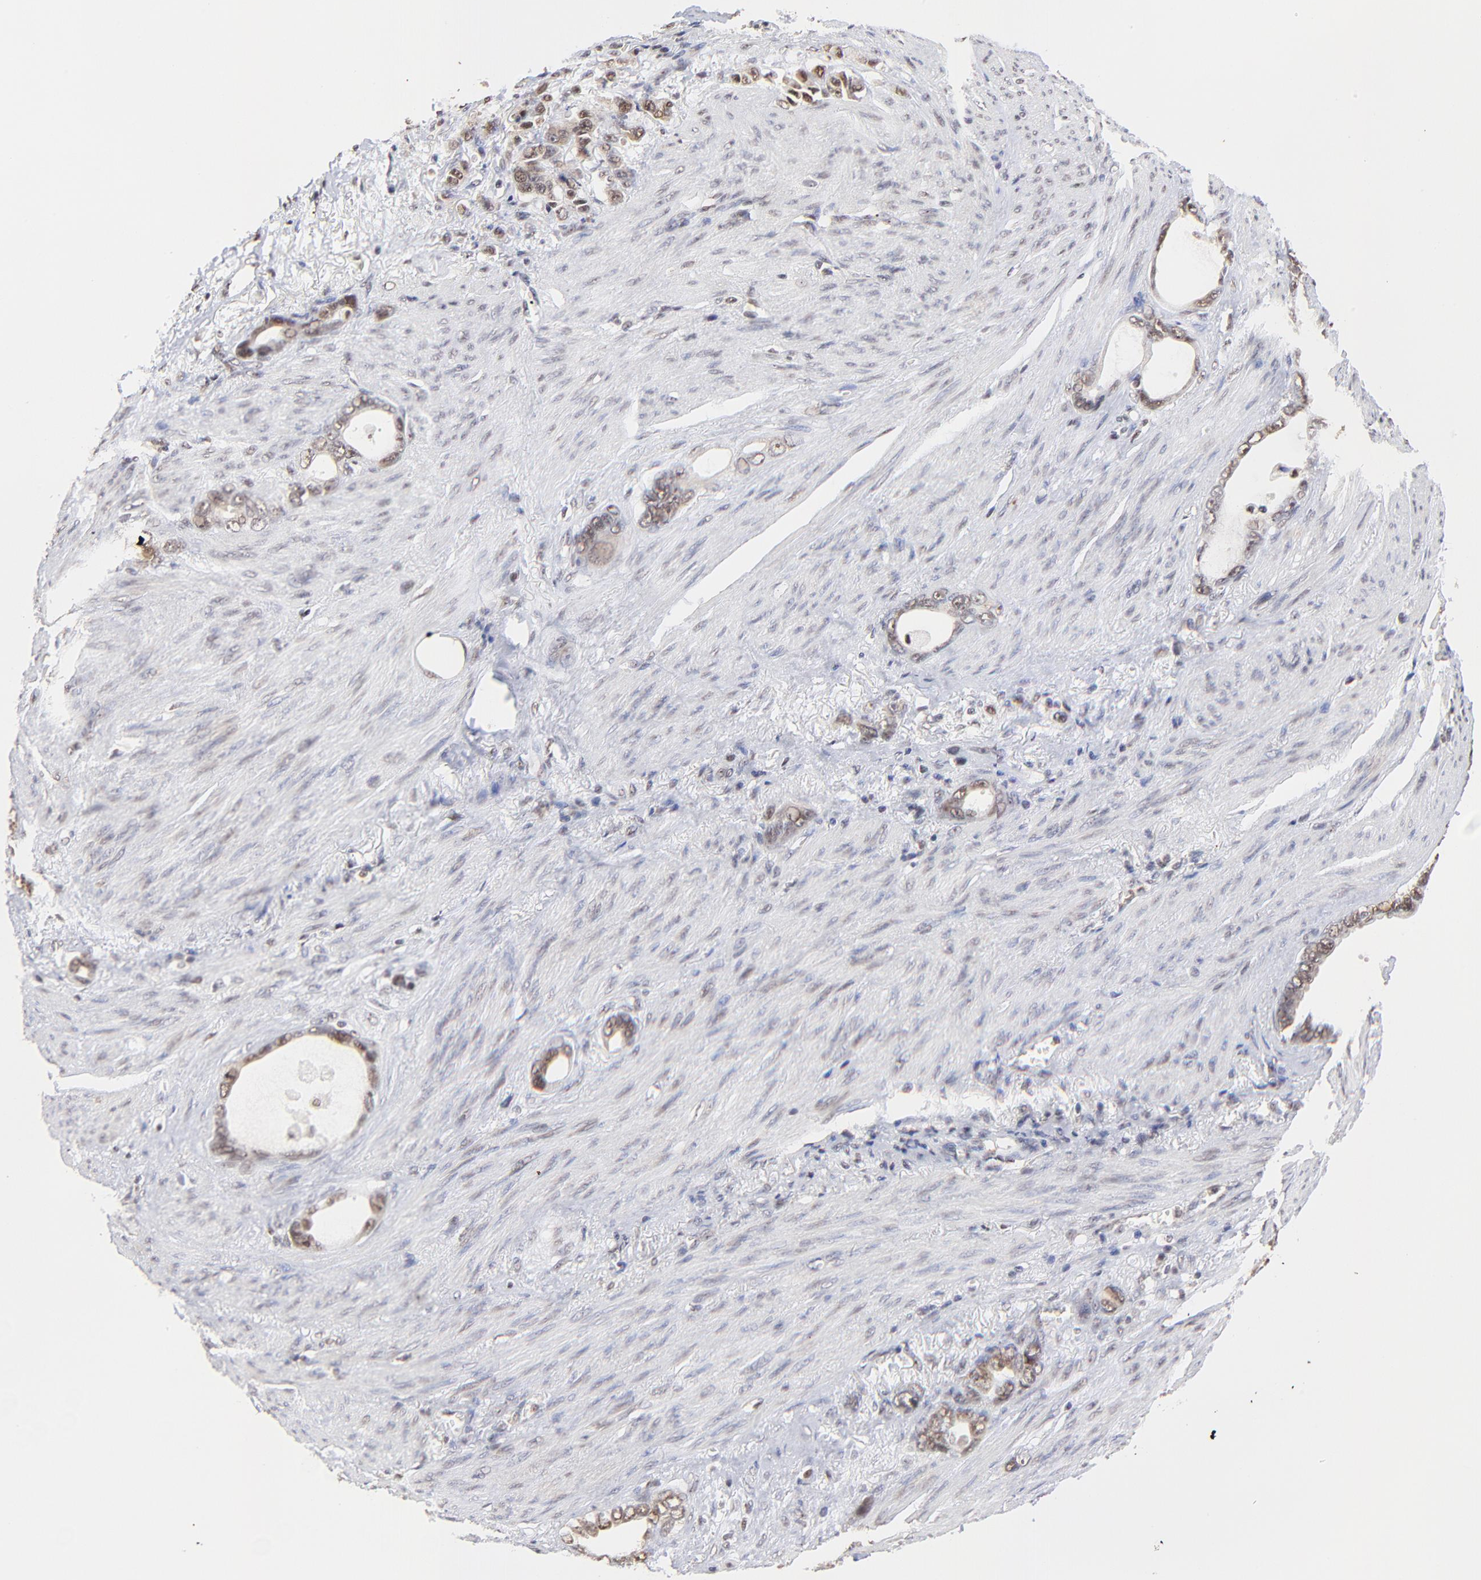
{"staining": {"intensity": "weak", "quantity": ">75%", "location": "nuclear"}, "tissue": "stomach cancer", "cell_type": "Tumor cells", "image_type": "cancer", "snomed": [{"axis": "morphology", "description": "Adenocarcinoma, NOS"}, {"axis": "topography", "description": "Stomach"}], "caption": "High-magnification brightfield microscopy of stomach adenocarcinoma stained with DAB (3,3'-diaminobenzidine) (brown) and counterstained with hematoxylin (blue). tumor cells exhibit weak nuclear expression is present in about>75% of cells.", "gene": "ZNF670", "patient": {"sex": "male", "age": 78}}